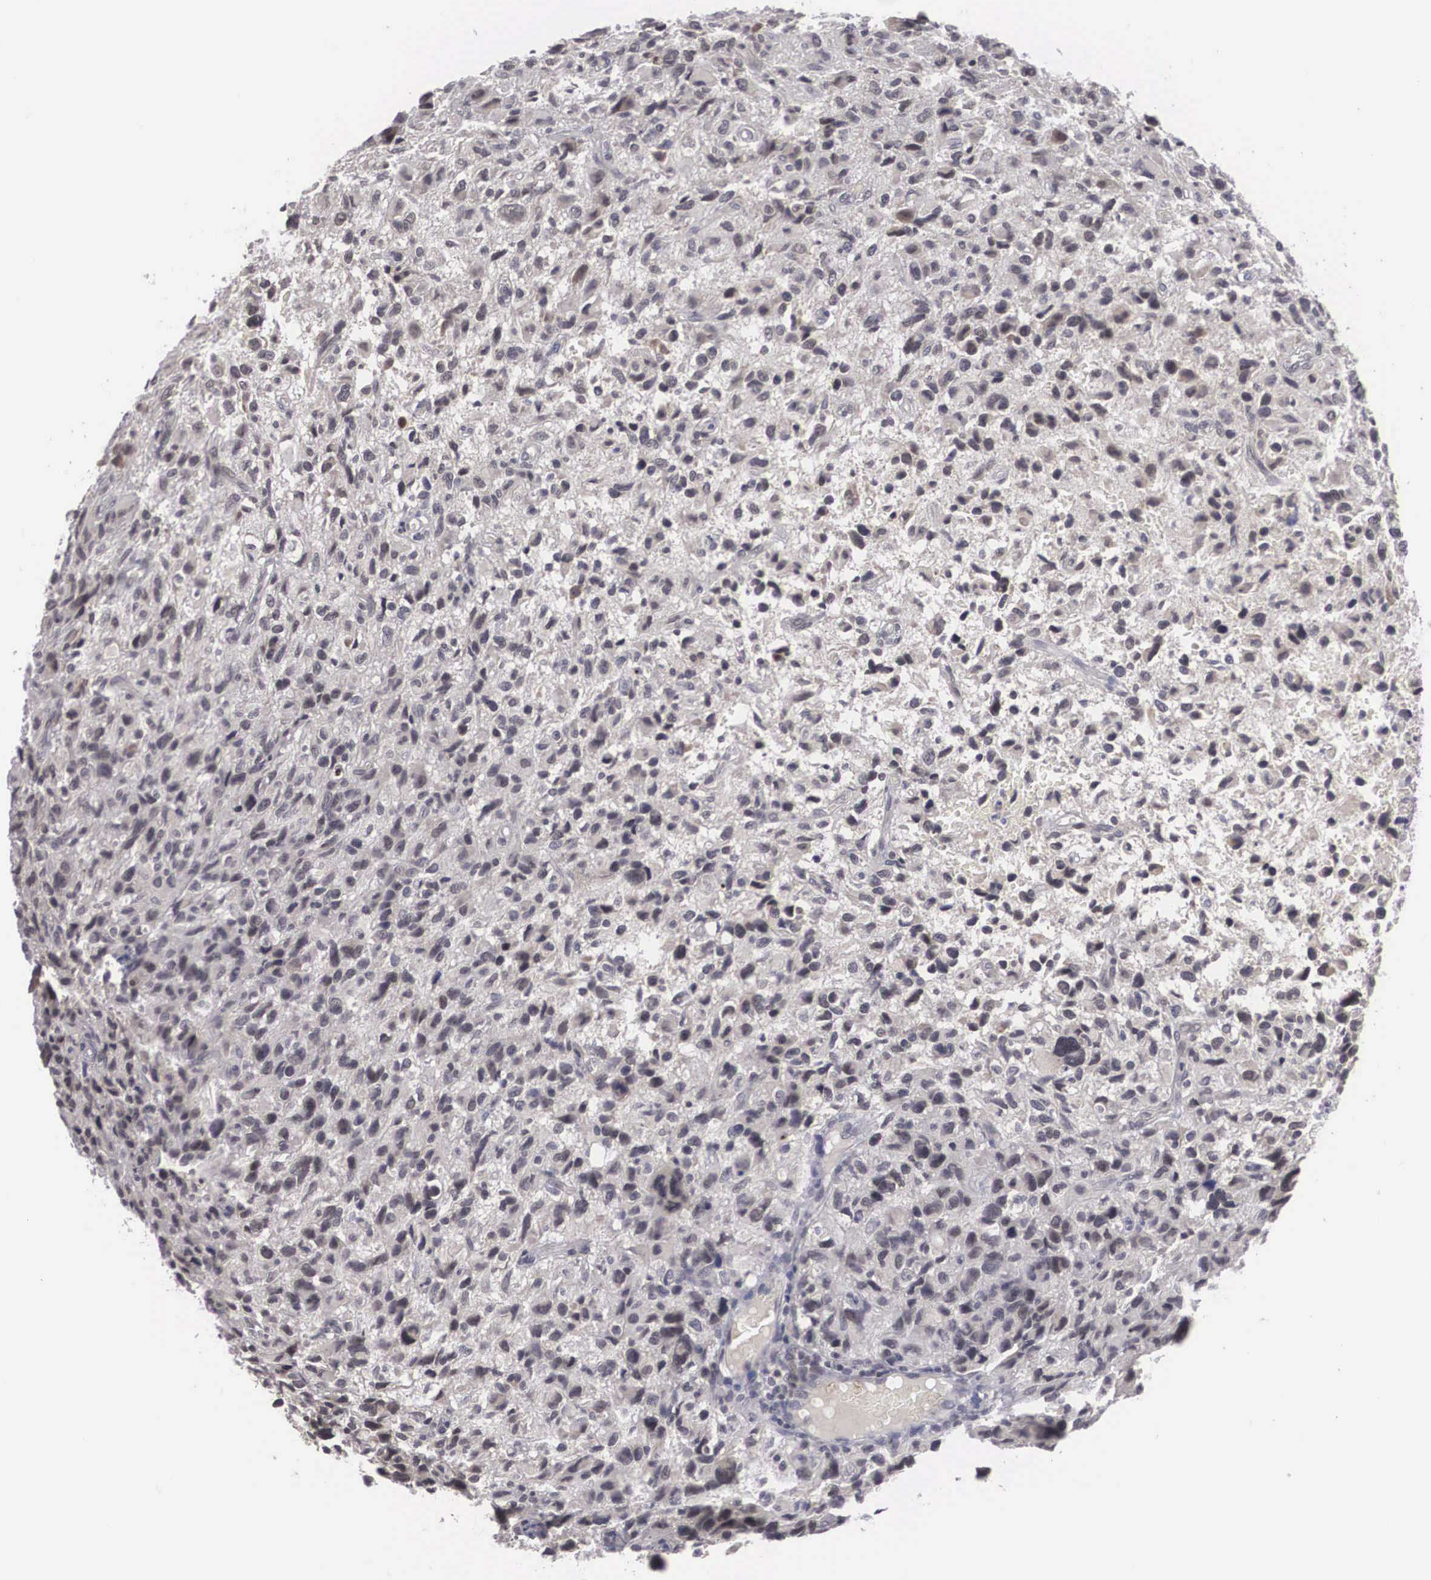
{"staining": {"intensity": "negative", "quantity": "none", "location": "none"}, "tissue": "glioma", "cell_type": "Tumor cells", "image_type": "cancer", "snomed": [{"axis": "morphology", "description": "Glioma, malignant, High grade"}, {"axis": "topography", "description": "Brain"}], "caption": "The IHC histopathology image has no significant staining in tumor cells of glioma tissue.", "gene": "WDR89", "patient": {"sex": "female", "age": 60}}